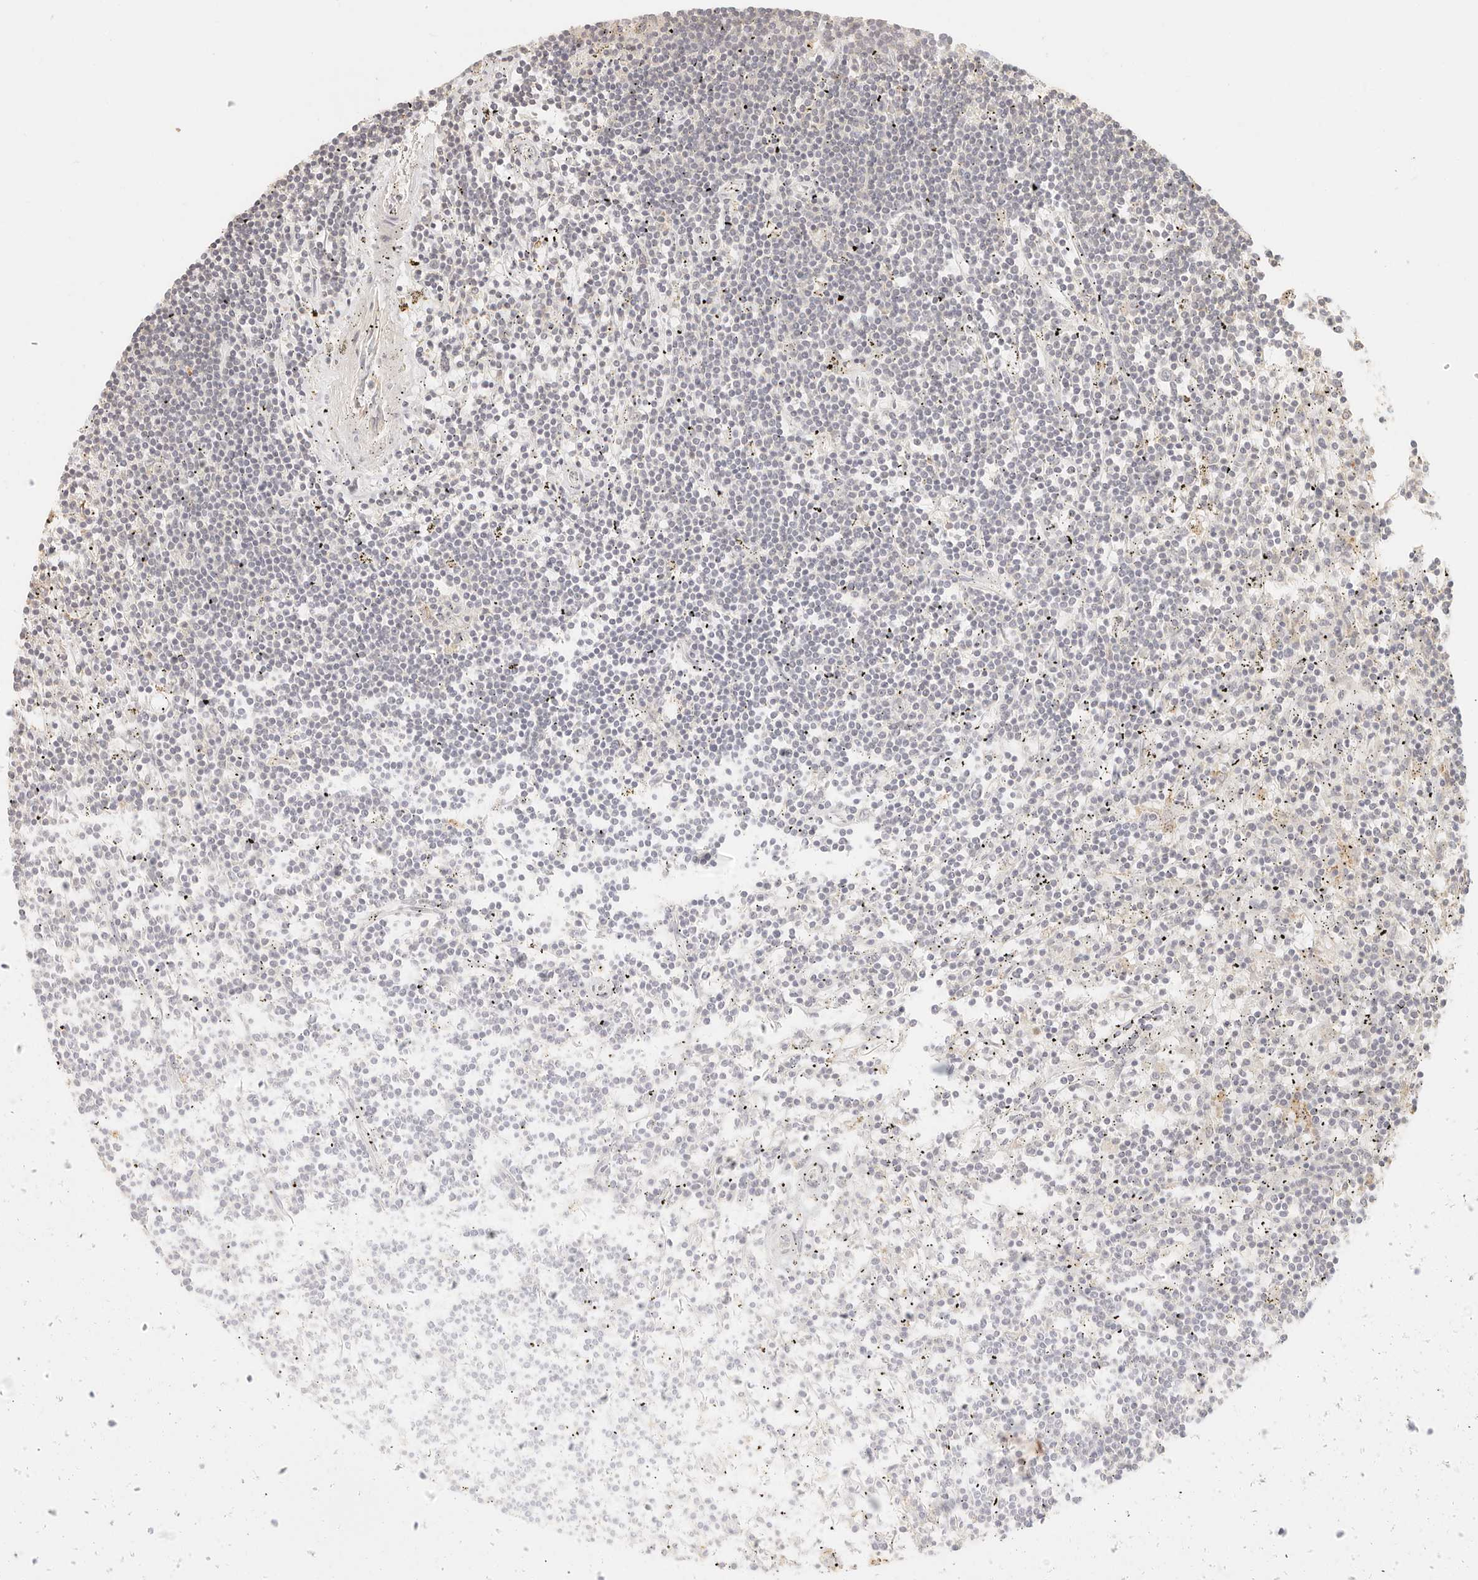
{"staining": {"intensity": "negative", "quantity": "none", "location": "none"}, "tissue": "lymphoma", "cell_type": "Tumor cells", "image_type": "cancer", "snomed": [{"axis": "morphology", "description": "Malignant lymphoma, non-Hodgkin's type, Low grade"}, {"axis": "topography", "description": "Spleen"}], "caption": "This is an immunohistochemistry micrograph of lymphoma. There is no expression in tumor cells.", "gene": "CNMD", "patient": {"sex": "male", "age": 76}}